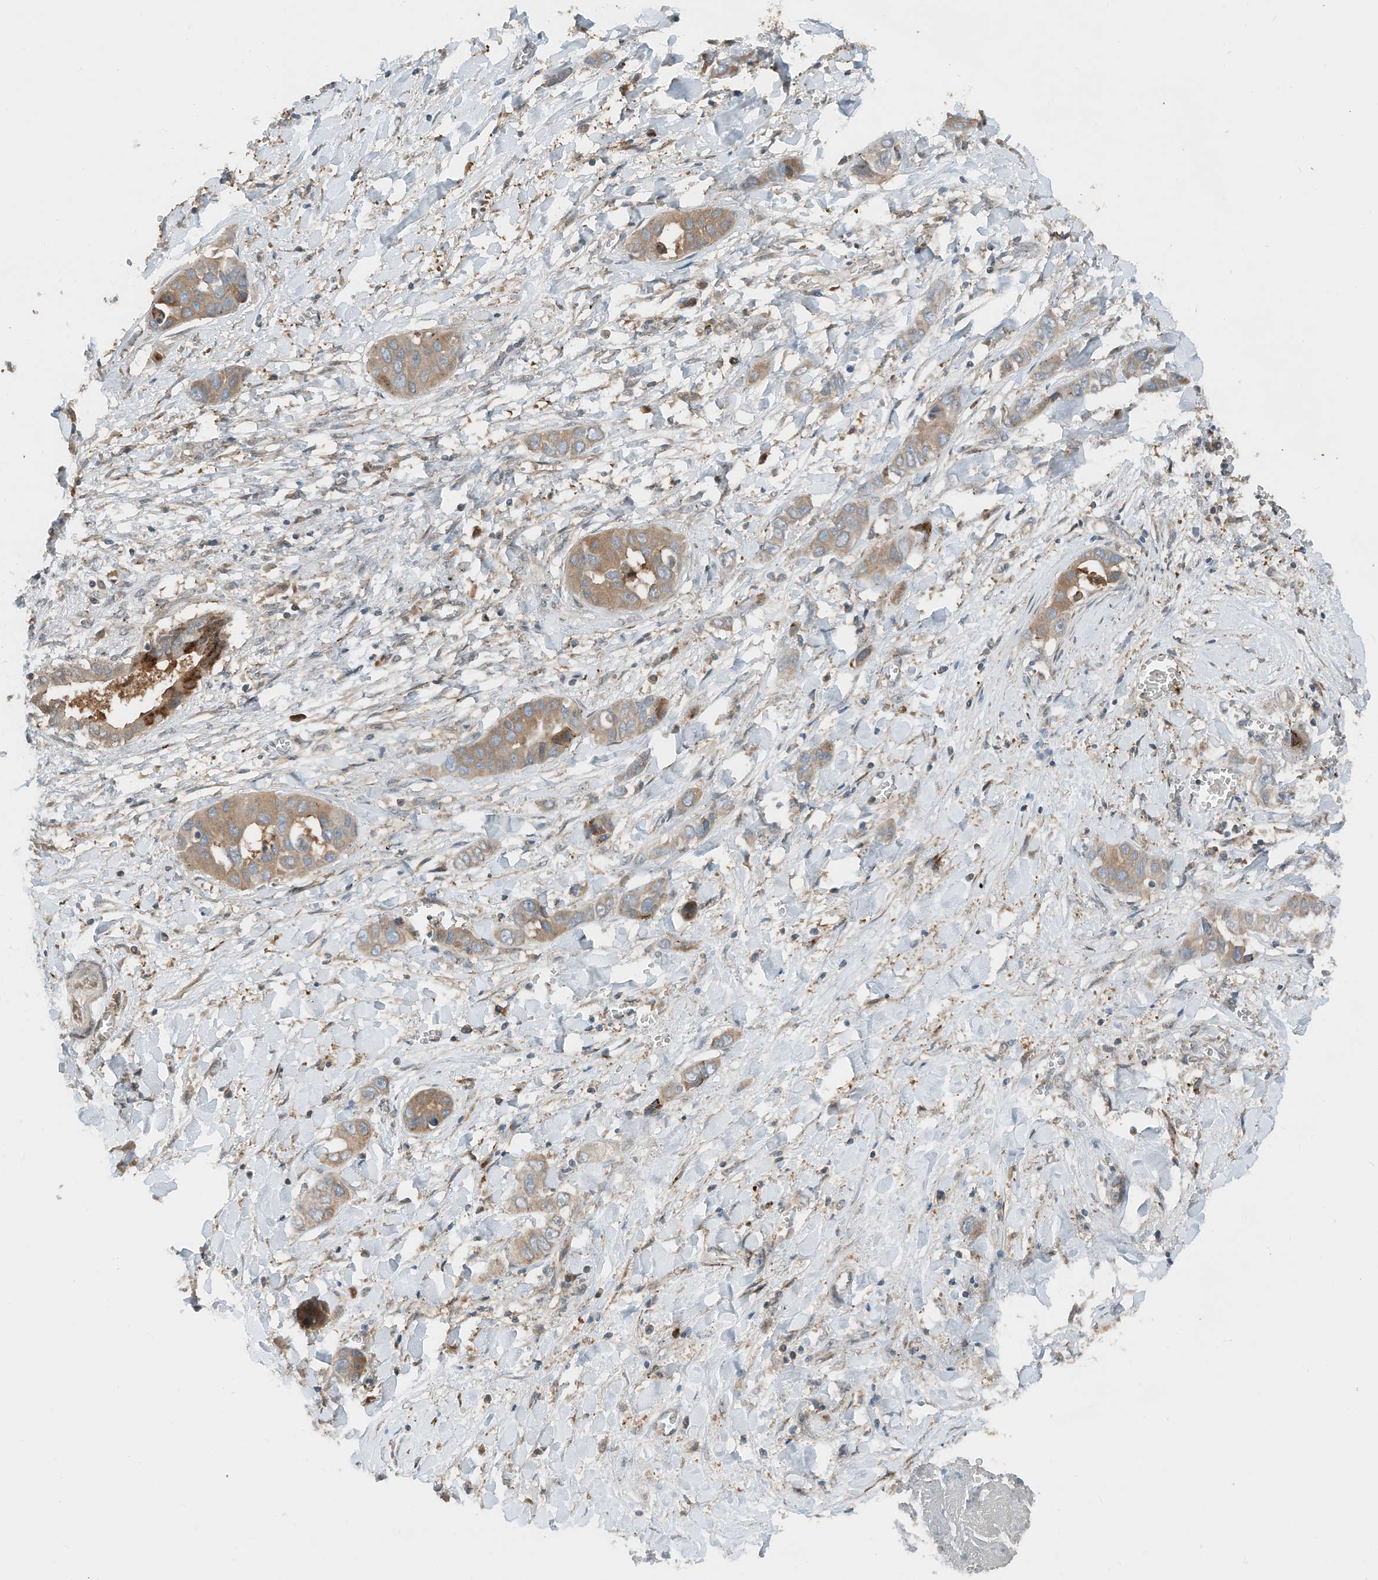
{"staining": {"intensity": "moderate", "quantity": ">75%", "location": "cytoplasmic/membranous"}, "tissue": "liver cancer", "cell_type": "Tumor cells", "image_type": "cancer", "snomed": [{"axis": "morphology", "description": "Cholangiocarcinoma"}, {"axis": "topography", "description": "Liver"}], "caption": "IHC histopathology image of neoplastic tissue: liver cancer (cholangiocarcinoma) stained using immunohistochemistry (IHC) shows medium levels of moderate protein expression localized specifically in the cytoplasmic/membranous of tumor cells, appearing as a cytoplasmic/membranous brown color.", "gene": "RMND1", "patient": {"sex": "female", "age": 52}}